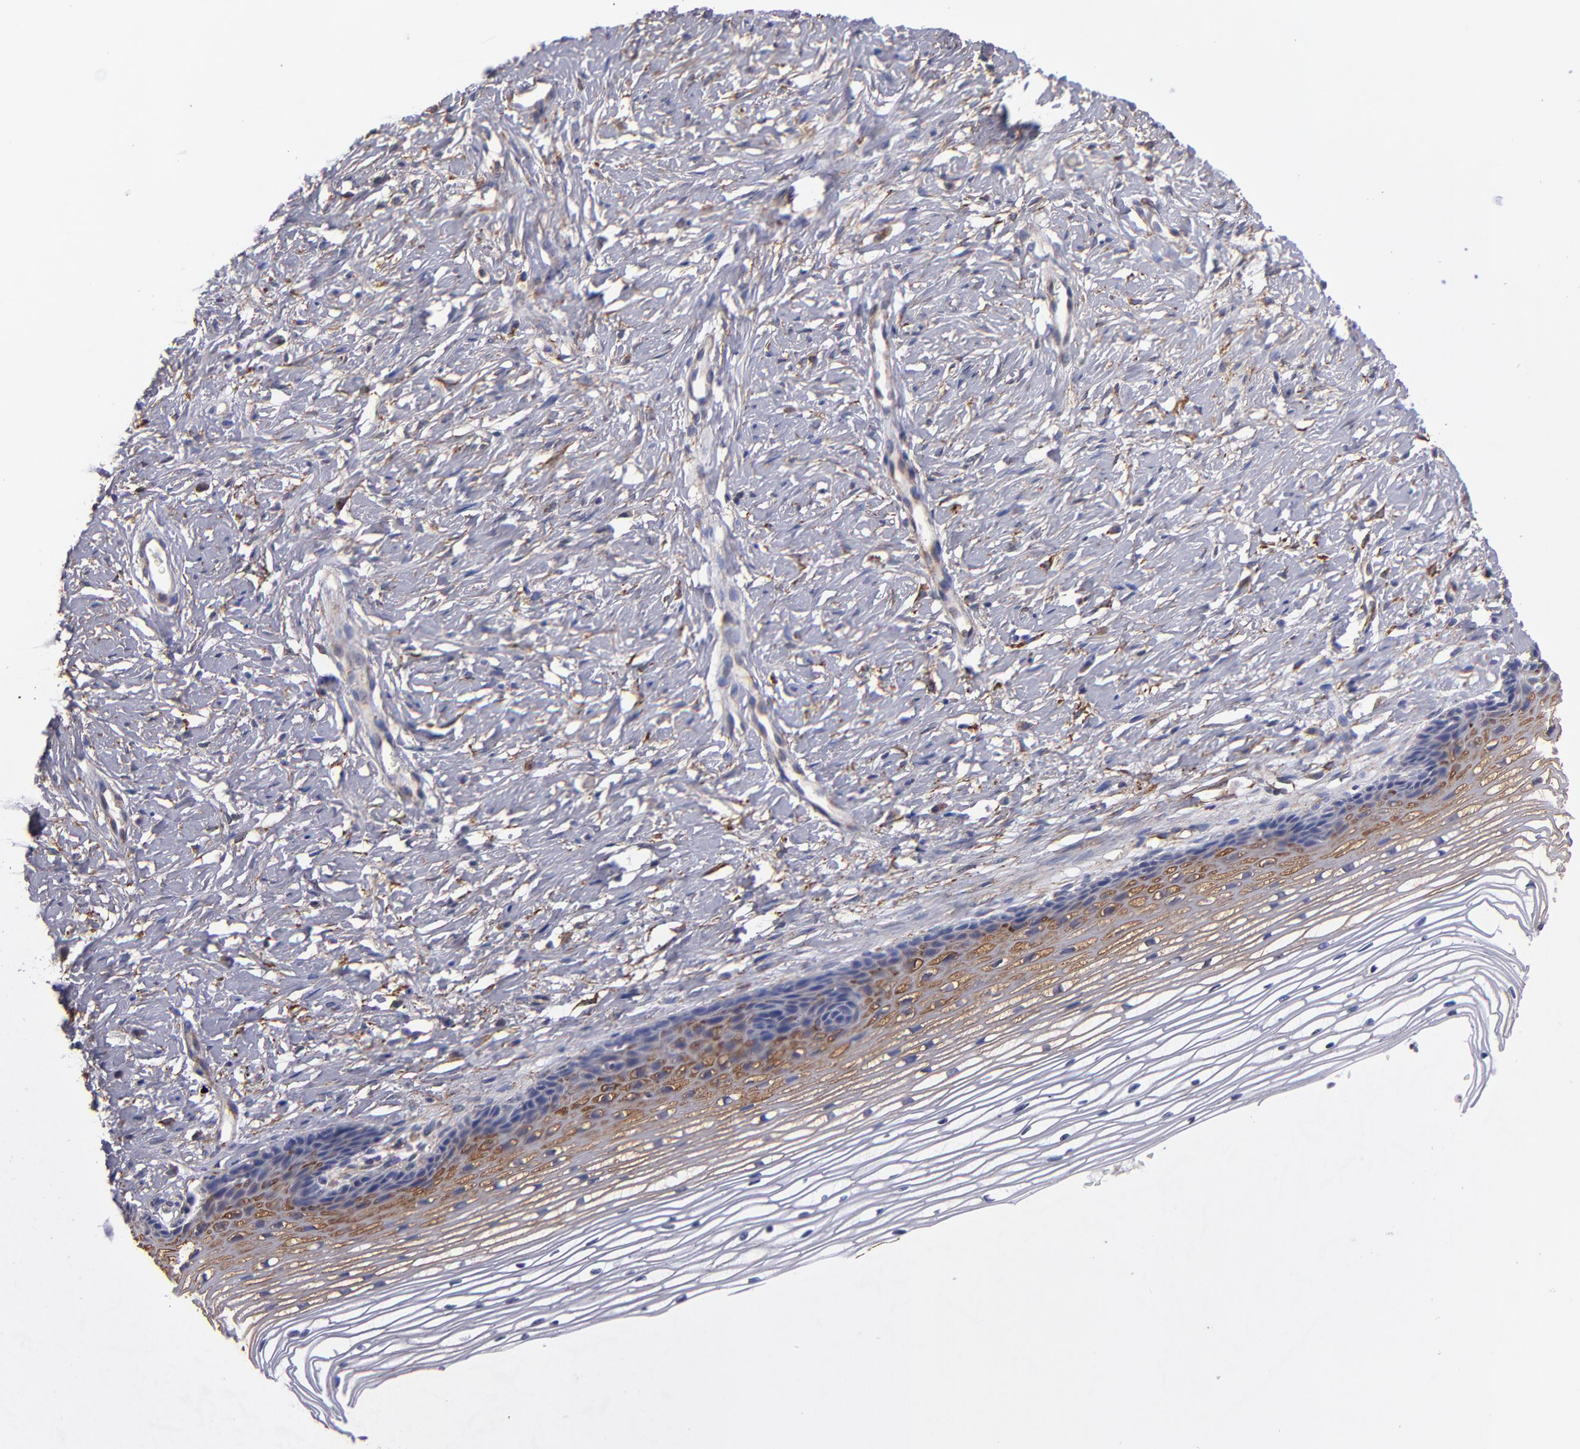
{"staining": {"intensity": "moderate", "quantity": ">75%", "location": "cytoplasmic/membranous"}, "tissue": "cervix", "cell_type": "Glandular cells", "image_type": "normal", "snomed": [{"axis": "morphology", "description": "Normal tissue, NOS"}, {"axis": "topography", "description": "Cervix"}], "caption": "Immunohistochemical staining of normal human cervix exhibits medium levels of moderate cytoplasmic/membranous positivity in about >75% of glandular cells. Using DAB (3,3'-diaminobenzidine) (brown) and hematoxylin (blue) stains, captured at high magnification using brightfield microscopy.", "gene": "MVP", "patient": {"sex": "female", "age": 77}}